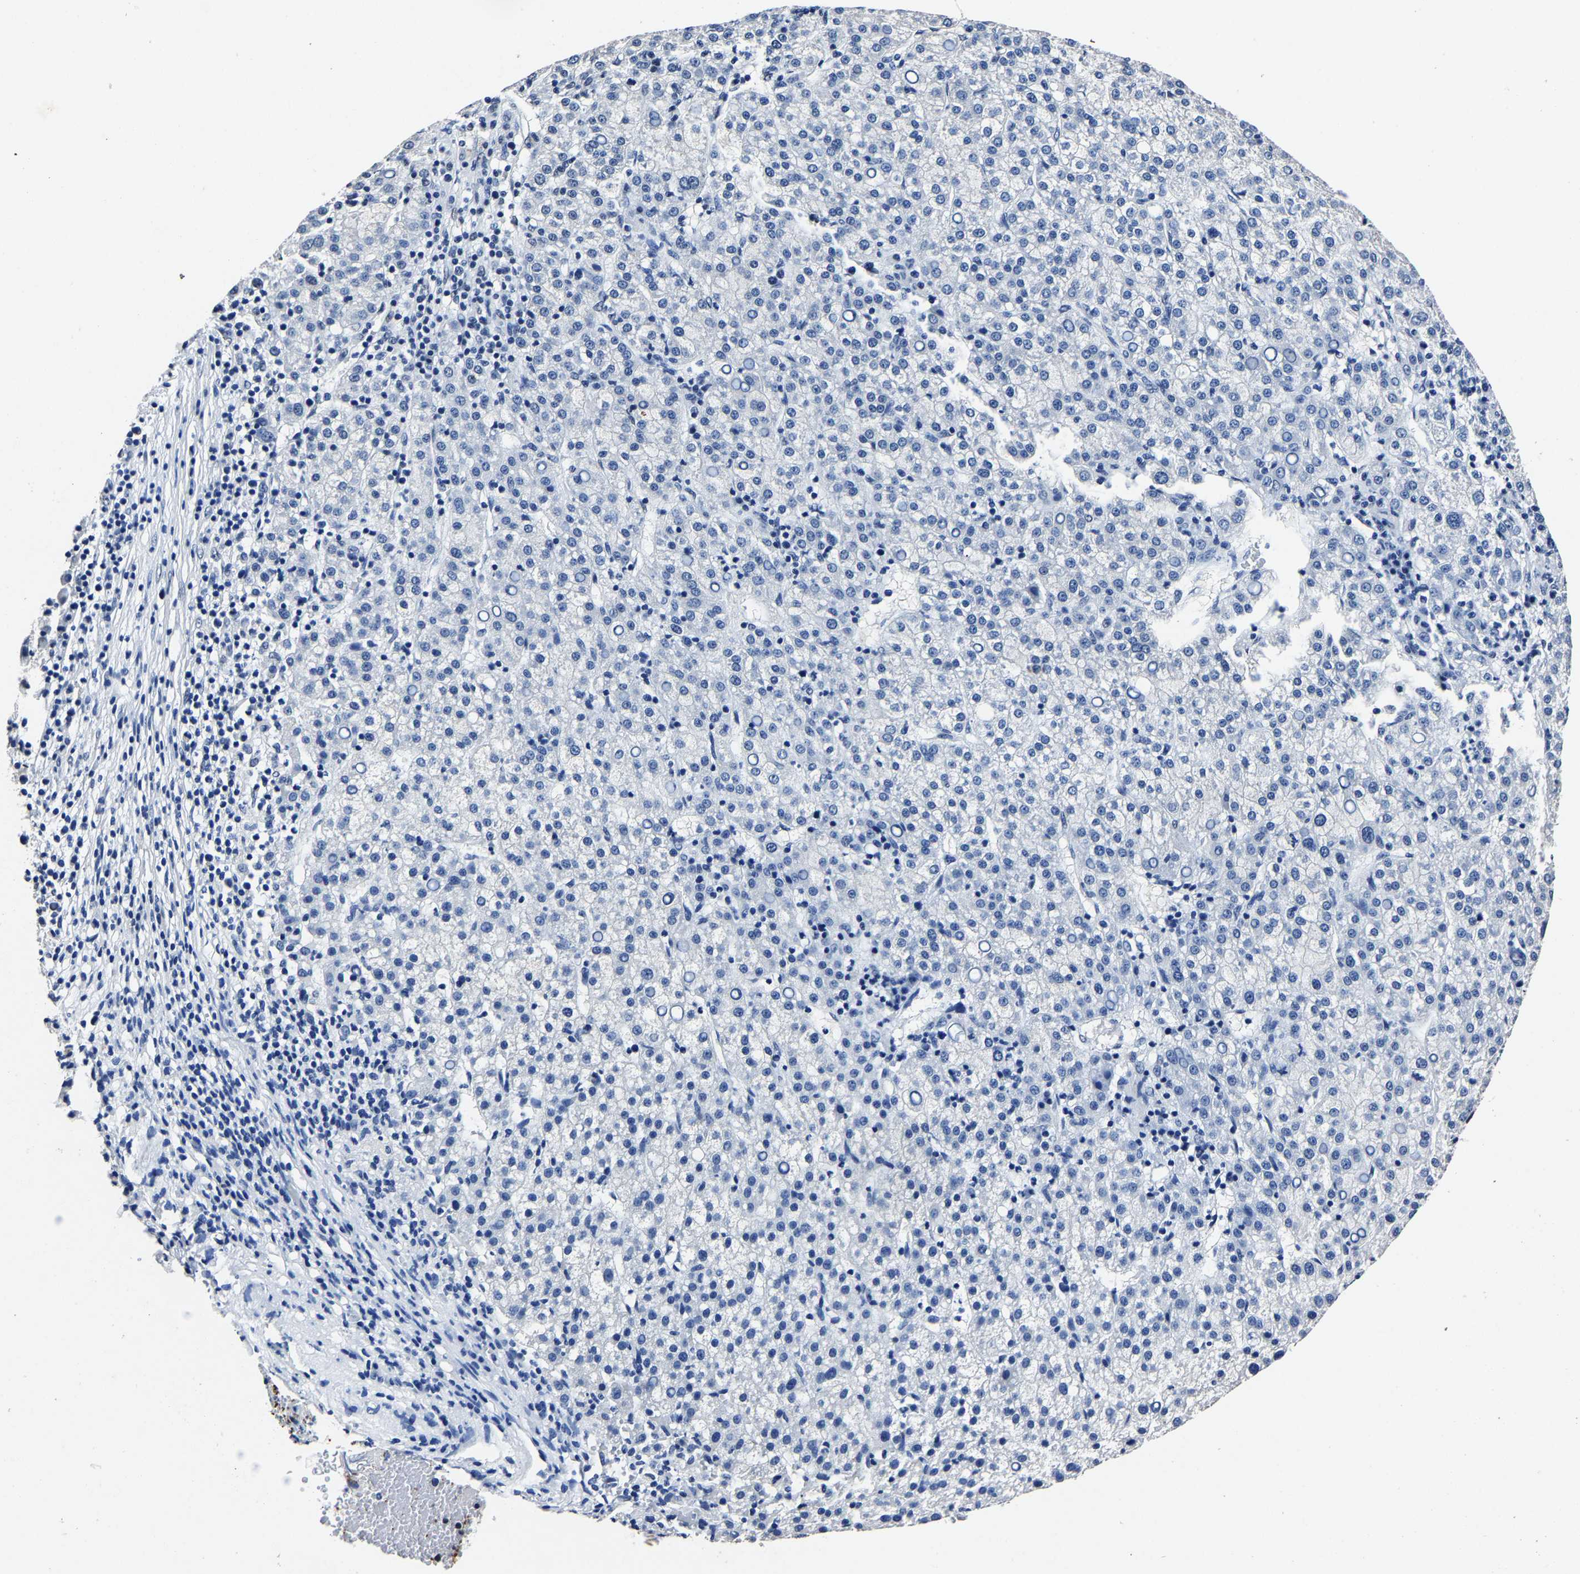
{"staining": {"intensity": "negative", "quantity": "none", "location": "none"}, "tissue": "liver cancer", "cell_type": "Tumor cells", "image_type": "cancer", "snomed": [{"axis": "morphology", "description": "Carcinoma, Hepatocellular, NOS"}, {"axis": "topography", "description": "Liver"}], "caption": "Tumor cells are negative for brown protein staining in liver cancer. Nuclei are stained in blue.", "gene": "RBM45", "patient": {"sex": "female", "age": 58}}